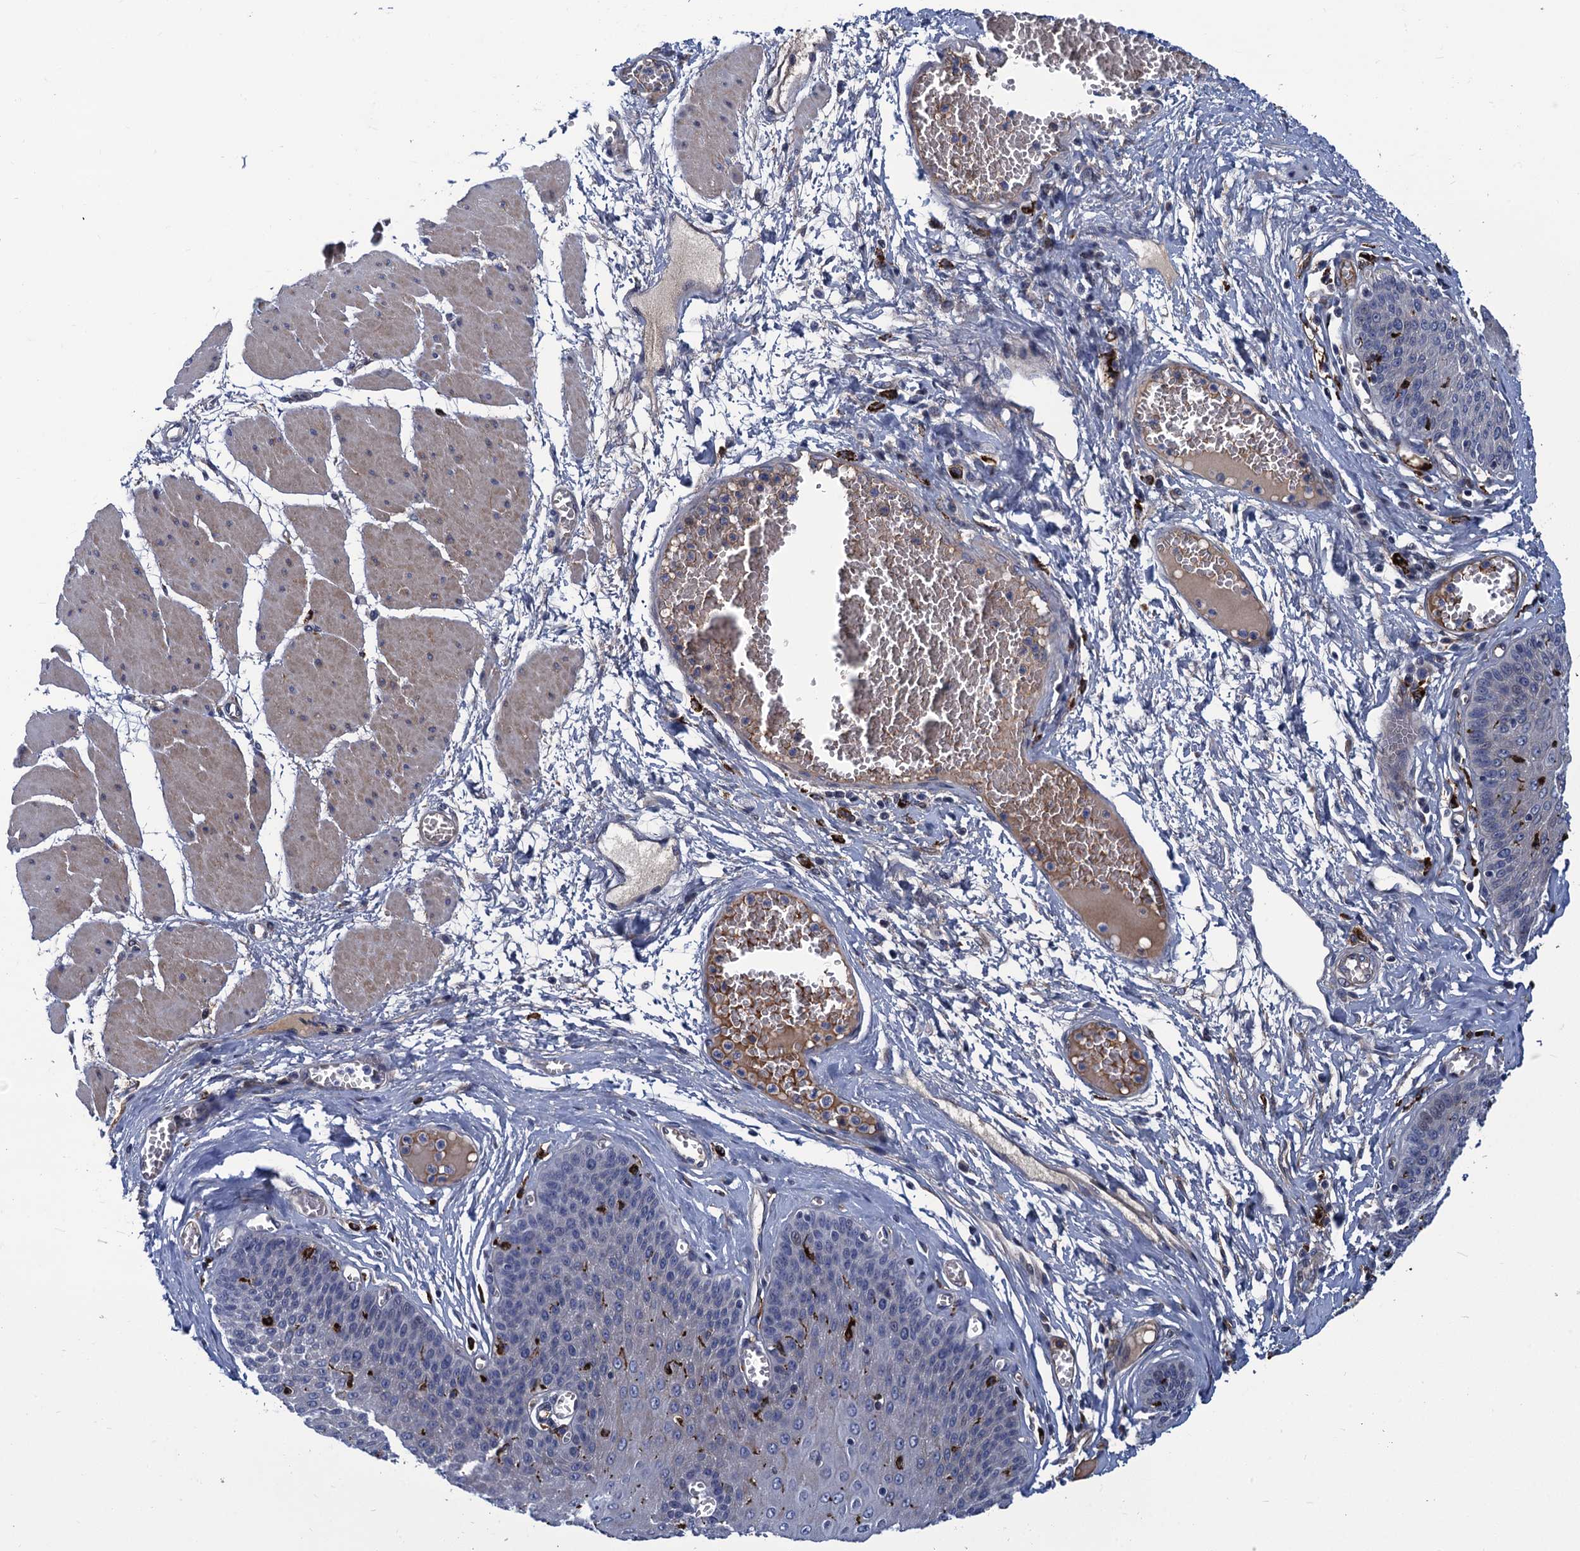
{"staining": {"intensity": "weak", "quantity": "<25%", "location": "cytoplasmic/membranous"}, "tissue": "esophagus", "cell_type": "Squamous epithelial cells", "image_type": "normal", "snomed": [{"axis": "morphology", "description": "Normal tissue, NOS"}, {"axis": "topography", "description": "Esophagus"}], "caption": "Esophagus stained for a protein using immunohistochemistry (IHC) shows no staining squamous epithelial cells.", "gene": "DNHD1", "patient": {"sex": "male", "age": 60}}